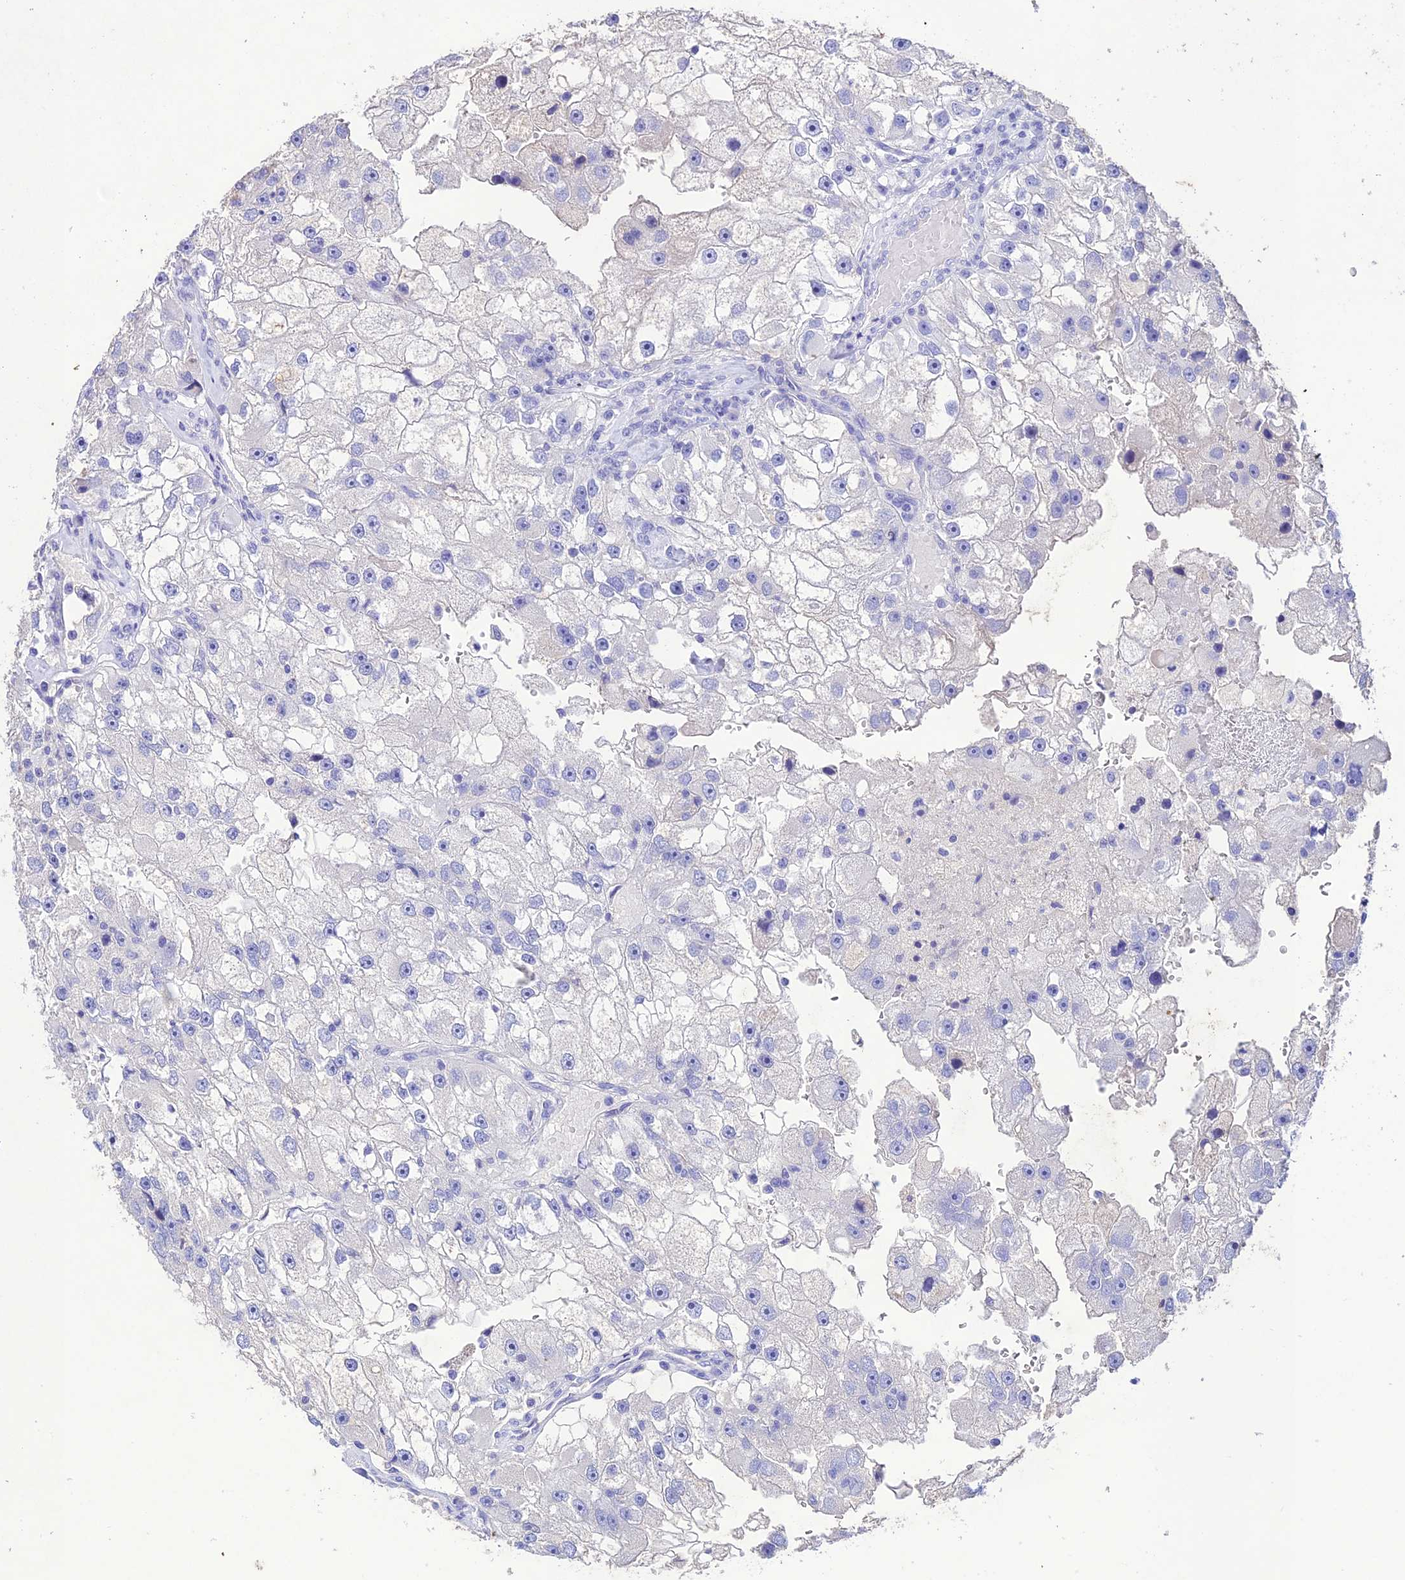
{"staining": {"intensity": "negative", "quantity": "none", "location": "none"}, "tissue": "renal cancer", "cell_type": "Tumor cells", "image_type": "cancer", "snomed": [{"axis": "morphology", "description": "Adenocarcinoma, NOS"}, {"axis": "topography", "description": "Kidney"}], "caption": "Protein analysis of adenocarcinoma (renal) demonstrates no significant expression in tumor cells.", "gene": "NLRP6", "patient": {"sex": "male", "age": 63}}